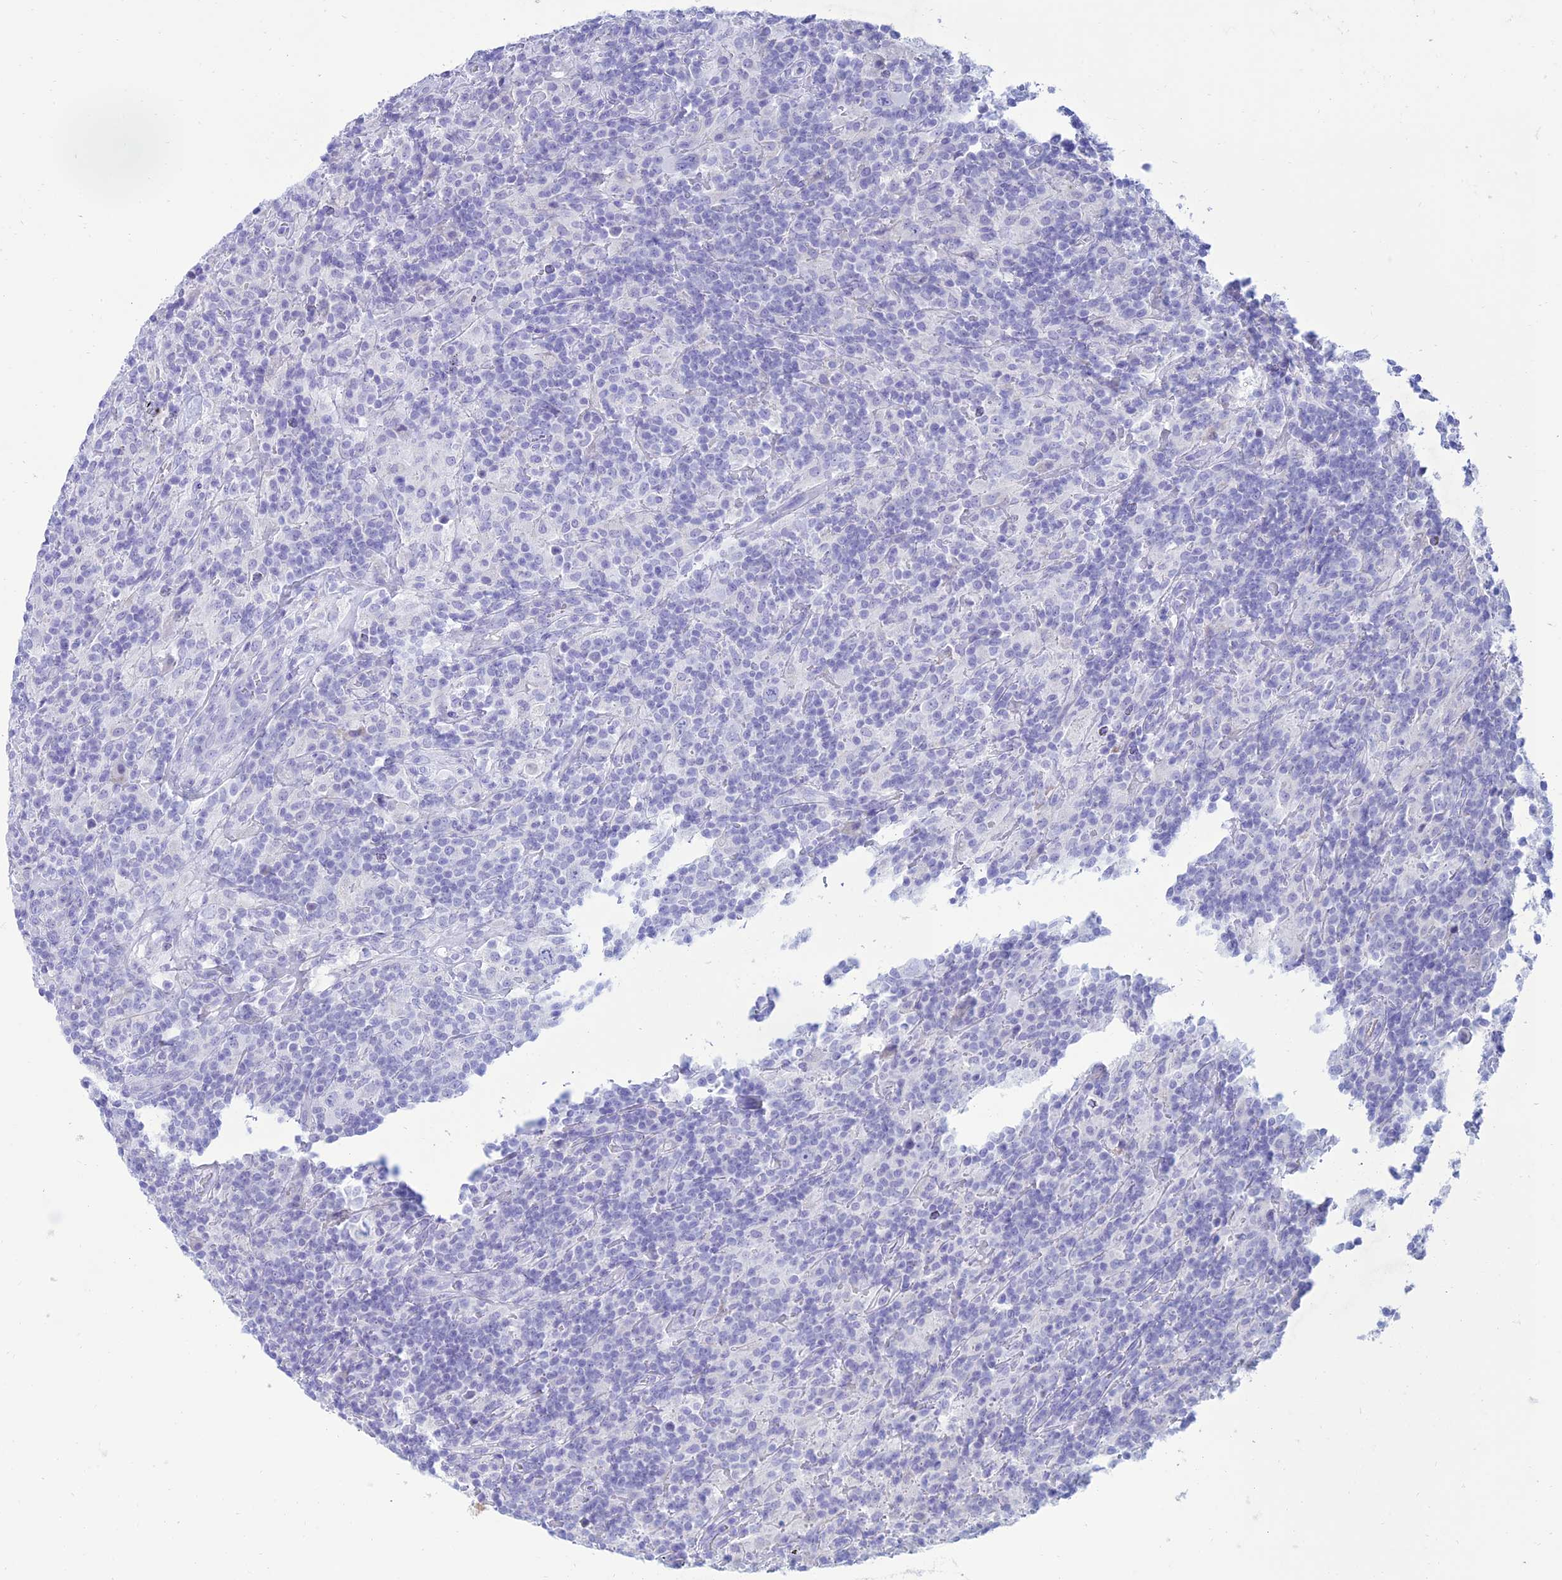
{"staining": {"intensity": "negative", "quantity": "none", "location": "none"}, "tissue": "lymphoma", "cell_type": "Tumor cells", "image_type": "cancer", "snomed": [{"axis": "morphology", "description": "Hodgkin's disease, NOS"}, {"axis": "topography", "description": "Lymph node"}], "caption": "Immunohistochemistry (IHC) of Hodgkin's disease reveals no staining in tumor cells.", "gene": "MAL2", "patient": {"sex": "male", "age": 70}}